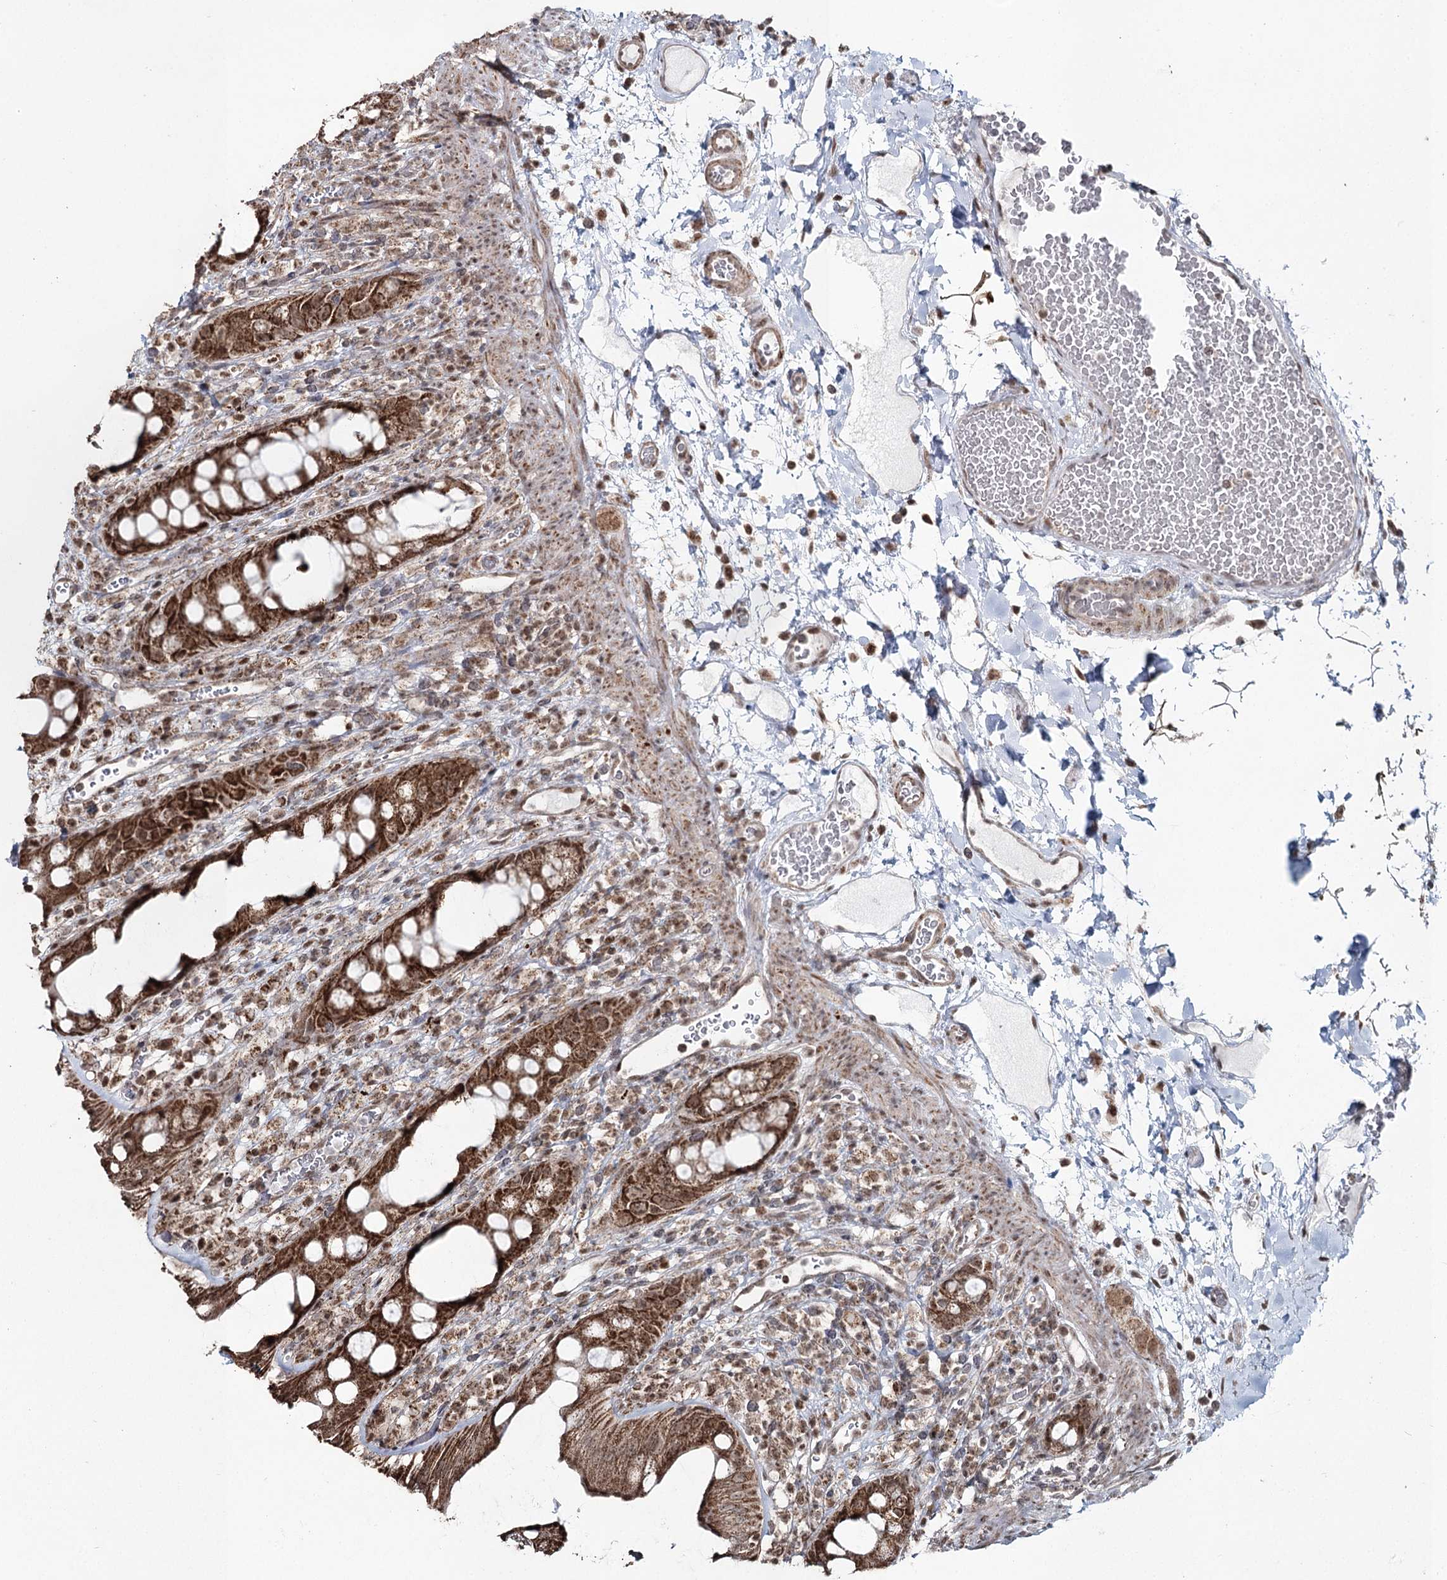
{"staining": {"intensity": "strong", "quantity": ">75%", "location": "cytoplasmic/membranous"}, "tissue": "rectum", "cell_type": "Glandular cells", "image_type": "normal", "snomed": [{"axis": "morphology", "description": "Normal tissue, NOS"}, {"axis": "topography", "description": "Rectum"}], "caption": "Rectum stained with DAB IHC reveals high levels of strong cytoplasmic/membranous expression in about >75% of glandular cells.", "gene": "PDHX", "patient": {"sex": "female", "age": 57}}